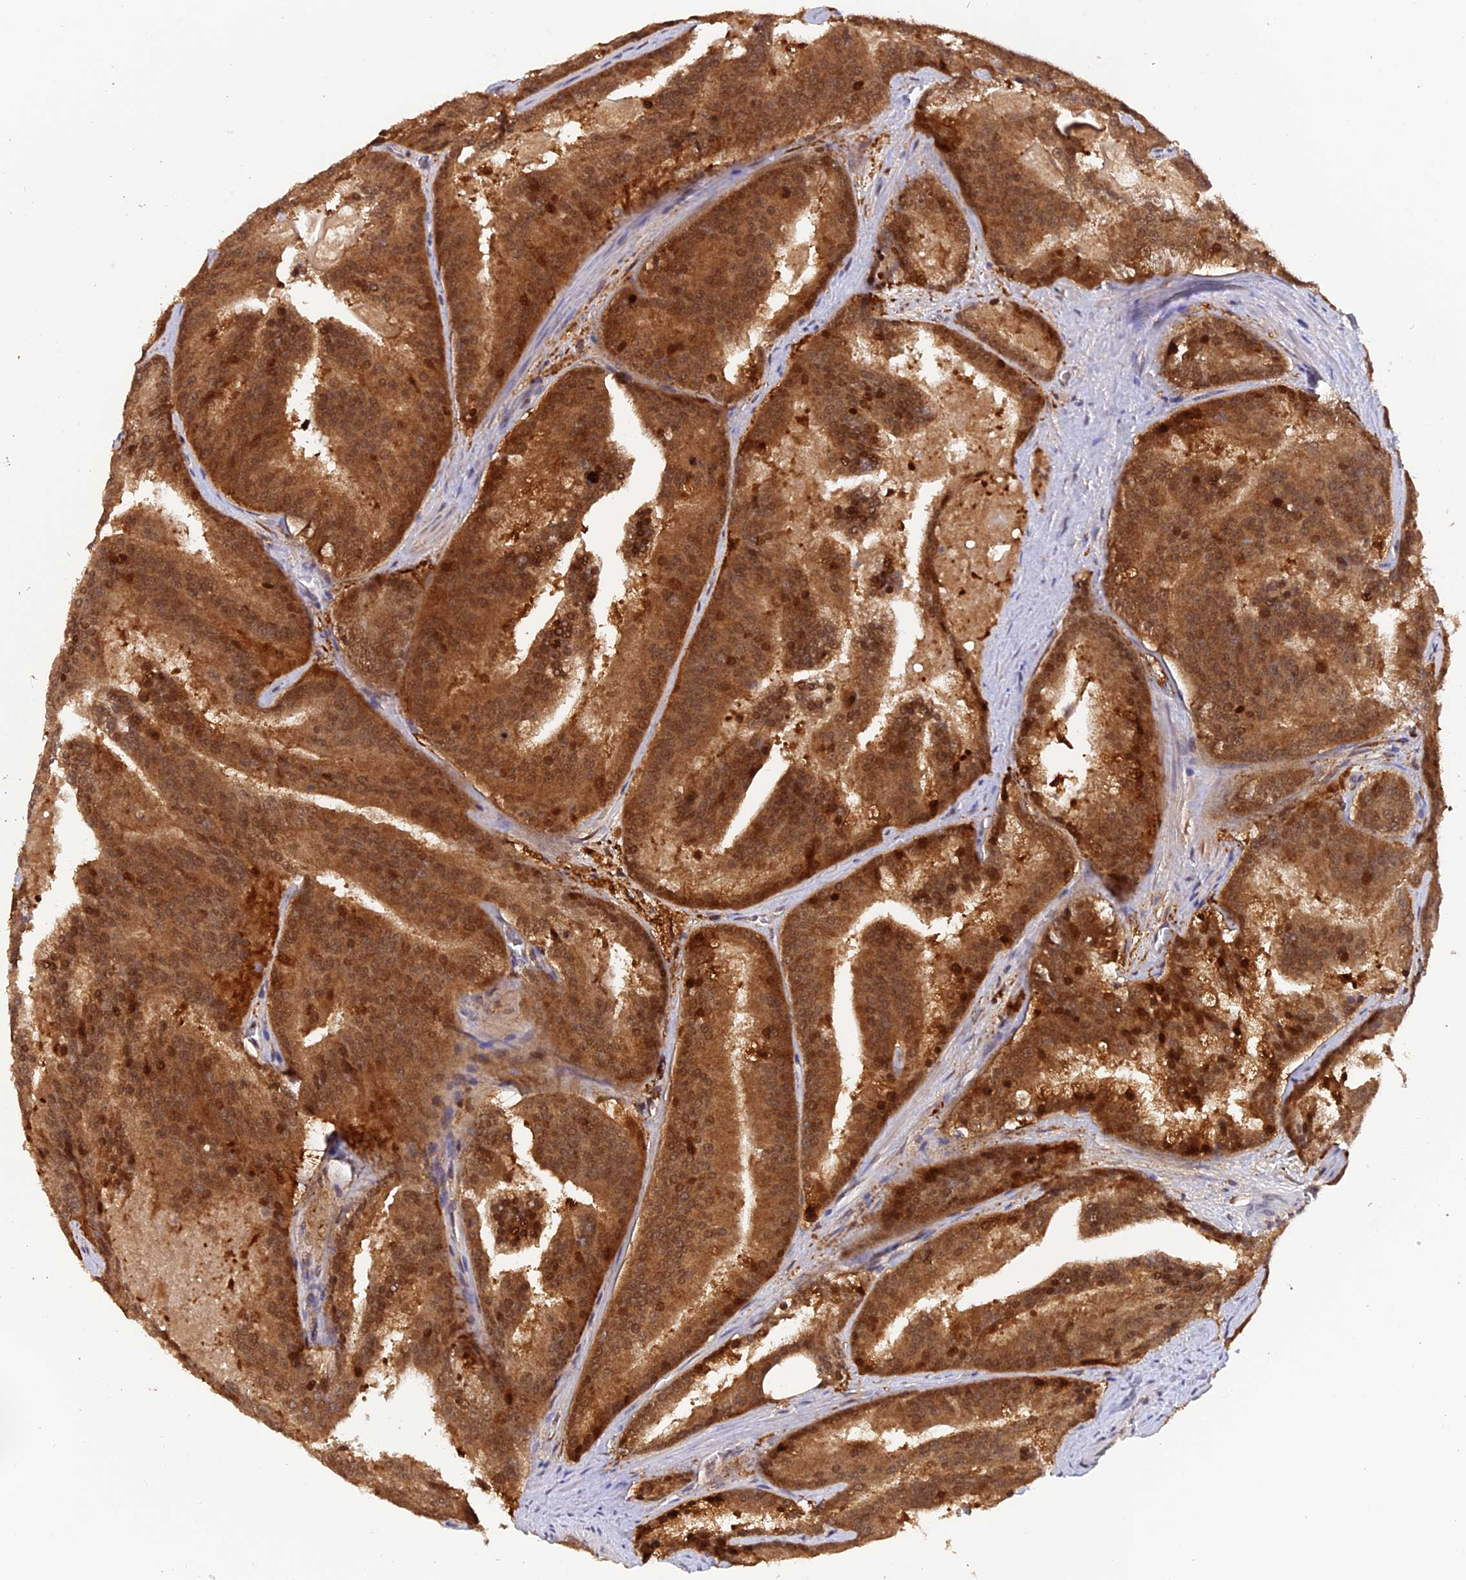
{"staining": {"intensity": "strong", "quantity": ">75%", "location": "cytoplasmic/membranous,nuclear"}, "tissue": "prostate cancer", "cell_type": "Tumor cells", "image_type": "cancer", "snomed": [{"axis": "morphology", "description": "Adenocarcinoma, High grade"}, {"axis": "topography", "description": "Prostate"}], "caption": "Adenocarcinoma (high-grade) (prostate) was stained to show a protein in brown. There is high levels of strong cytoplasmic/membranous and nuclear staining in approximately >75% of tumor cells.", "gene": "MNS1", "patient": {"sex": "male", "age": 61}}